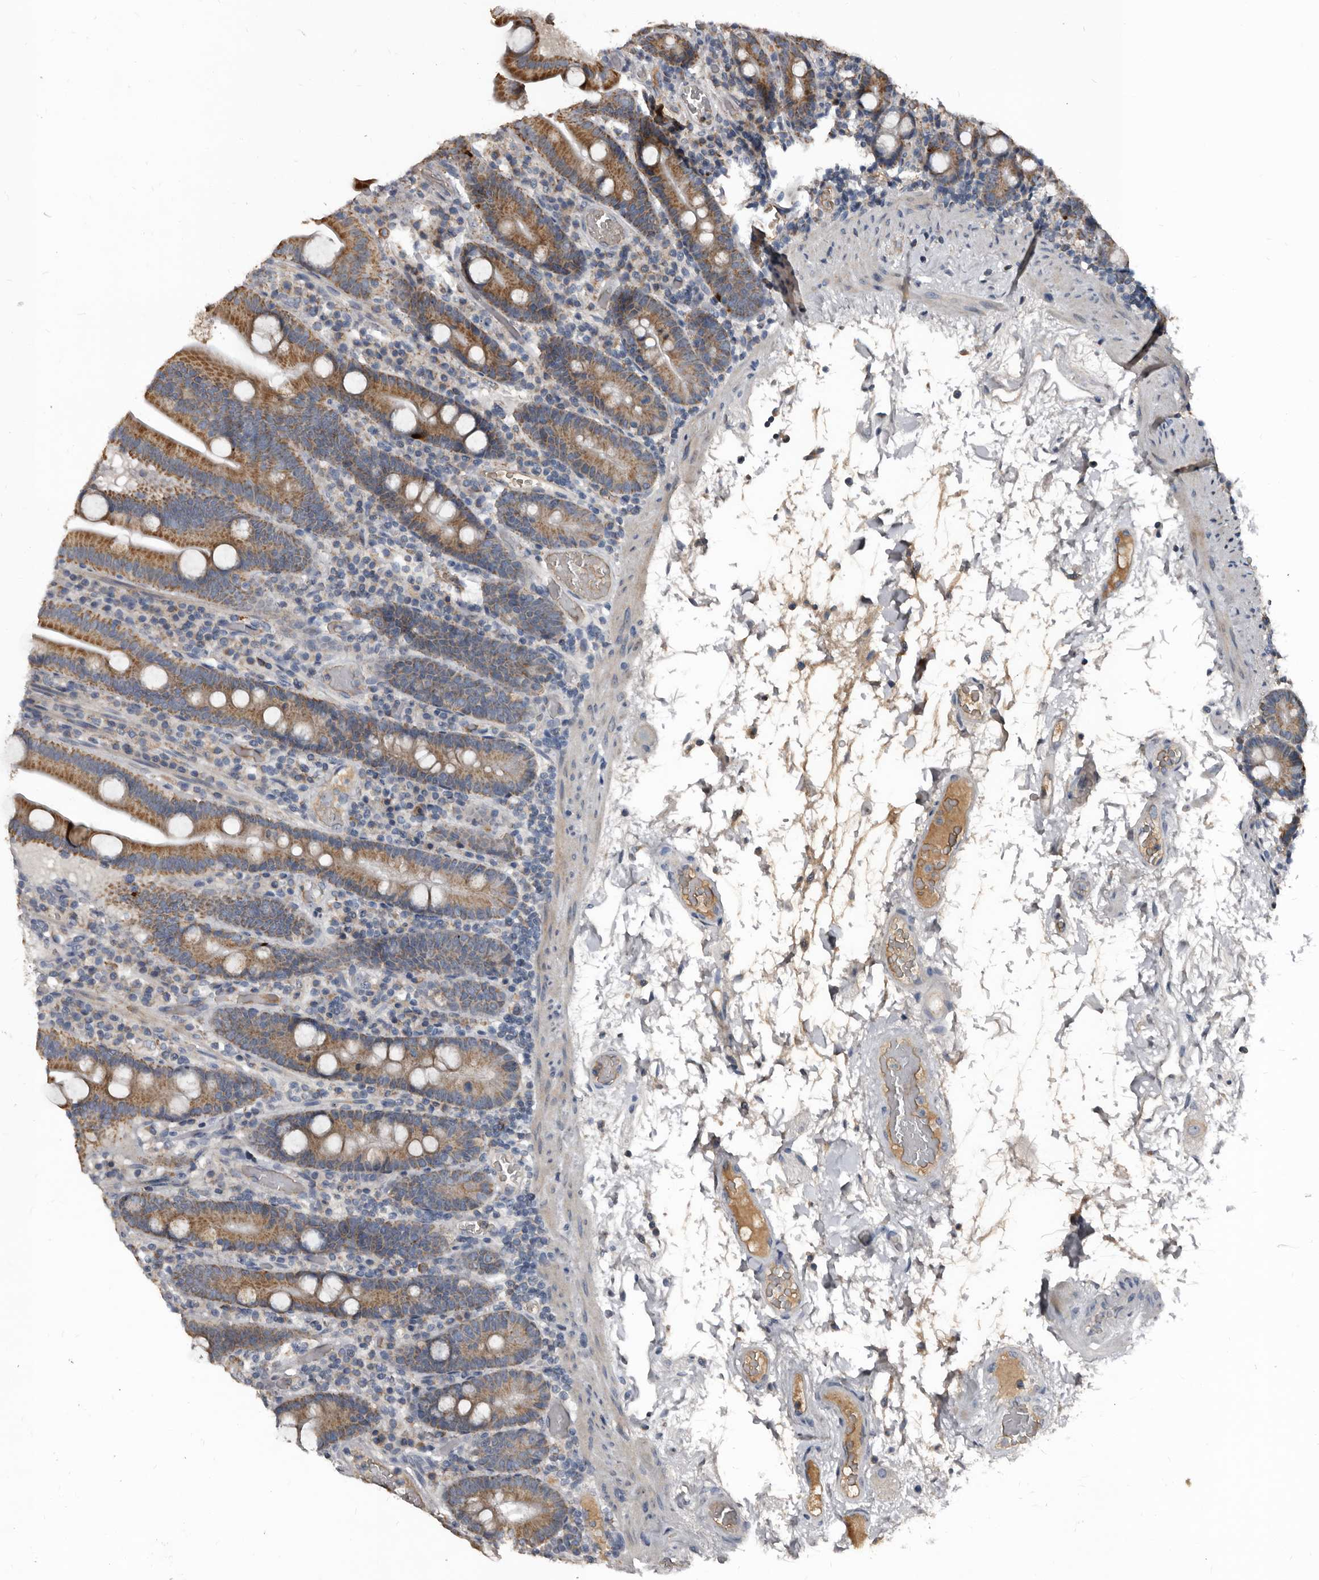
{"staining": {"intensity": "moderate", "quantity": ">75%", "location": "cytoplasmic/membranous"}, "tissue": "duodenum", "cell_type": "Glandular cells", "image_type": "normal", "snomed": [{"axis": "morphology", "description": "Normal tissue, NOS"}, {"axis": "topography", "description": "Duodenum"}], "caption": "Immunohistochemical staining of normal human duodenum exhibits >75% levels of moderate cytoplasmic/membranous protein positivity in about >75% of glandular cells.", "gene": "GREB1", "patient": {"sex": "male", "age": 55}}